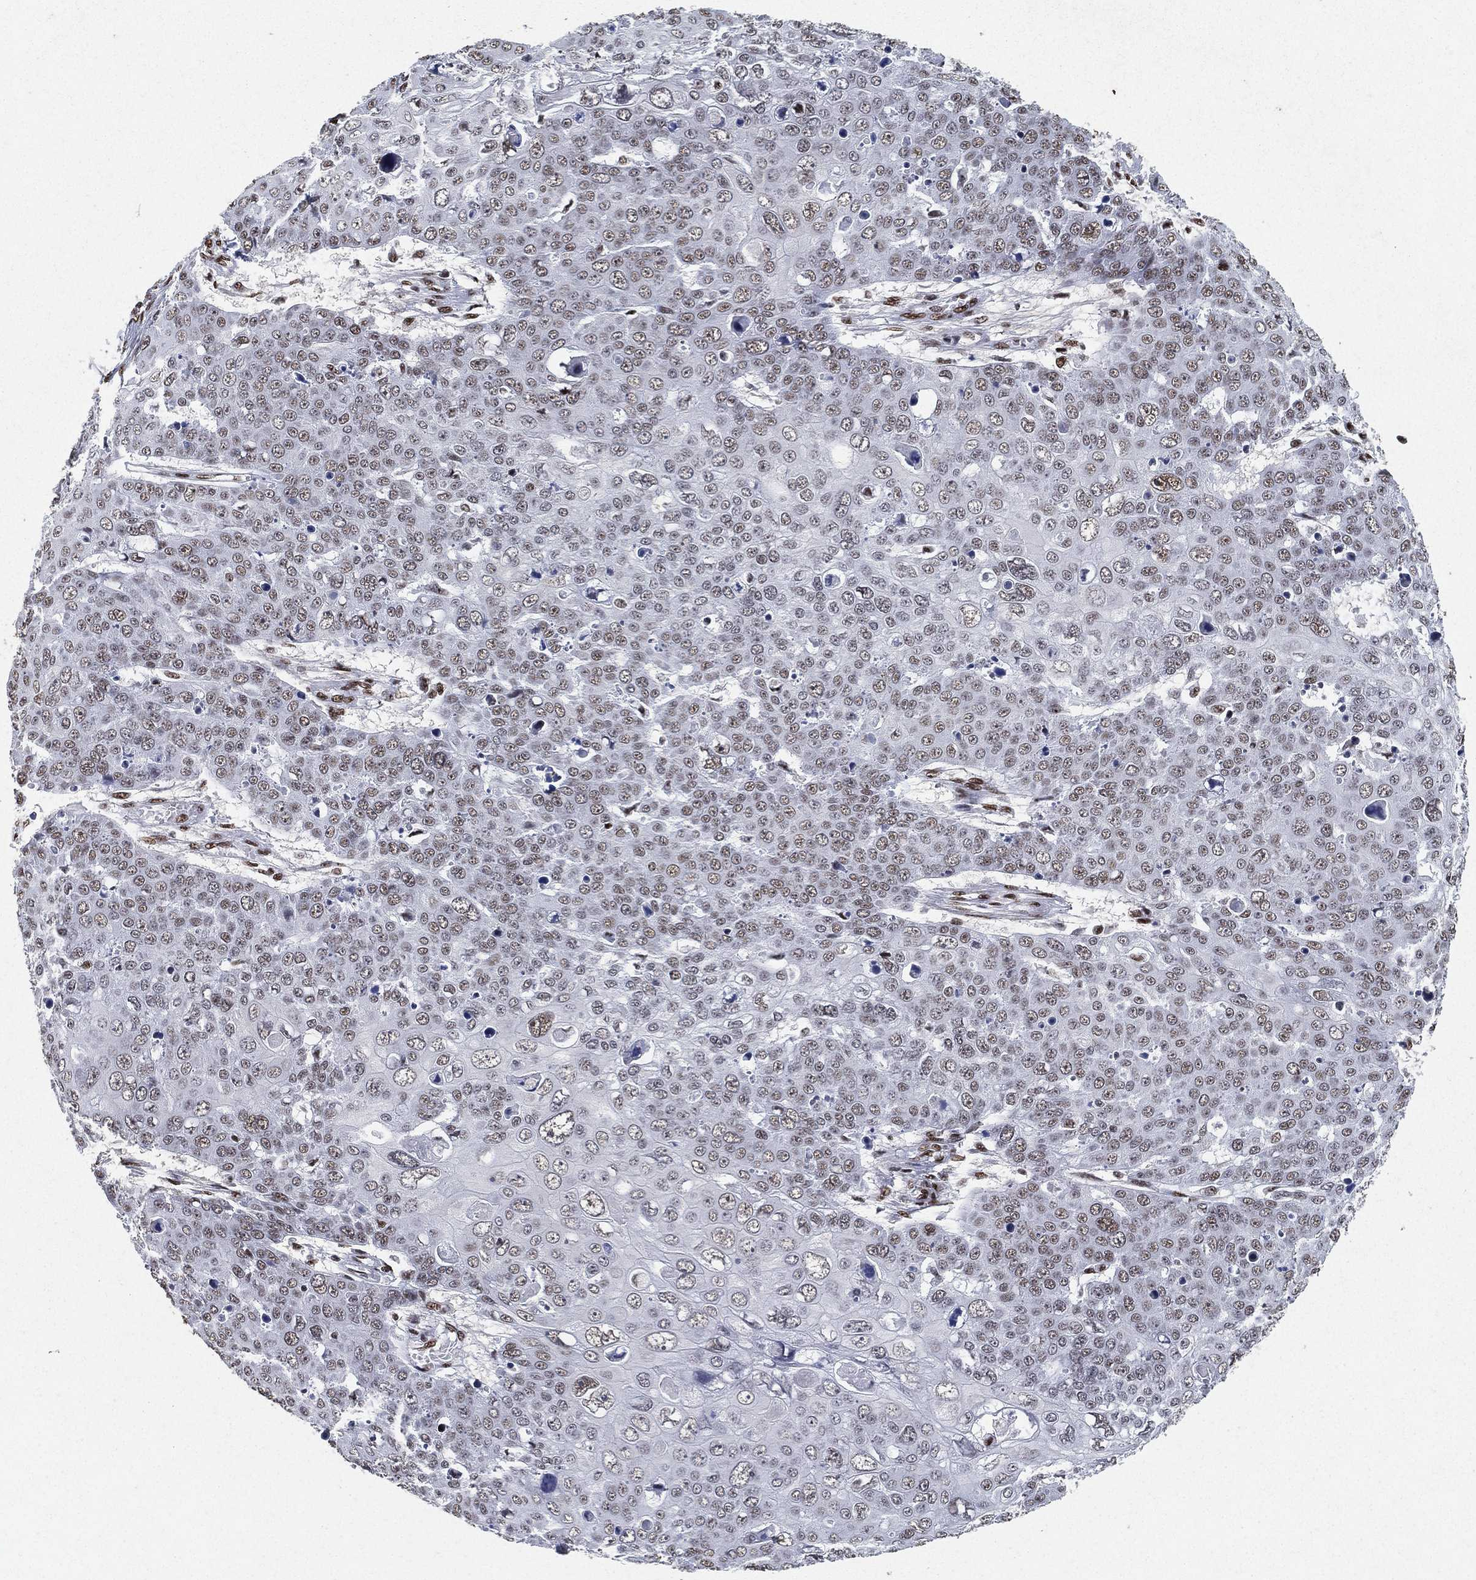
{"staining": {"intensity": "weak", "quantity": "<25%", "location": "nuclear"}, "tissue": "skin cancer", "cell_type": "Tumor cells", "image_type": "cancer", "snomed": [{"axis": "morphology", "description": "Squamous cell carcinoma, NOS"}, {"axis": "topography", "description": "Skin"}], "caption": "High magnification brightfield microscopy of skin cancer stained with DAB (brown) and counterstained with hematoxylin (blue): tumor cells show no significant expression.", "gene": "DDX27", "patient": {"sex": "male", "age": 71}}